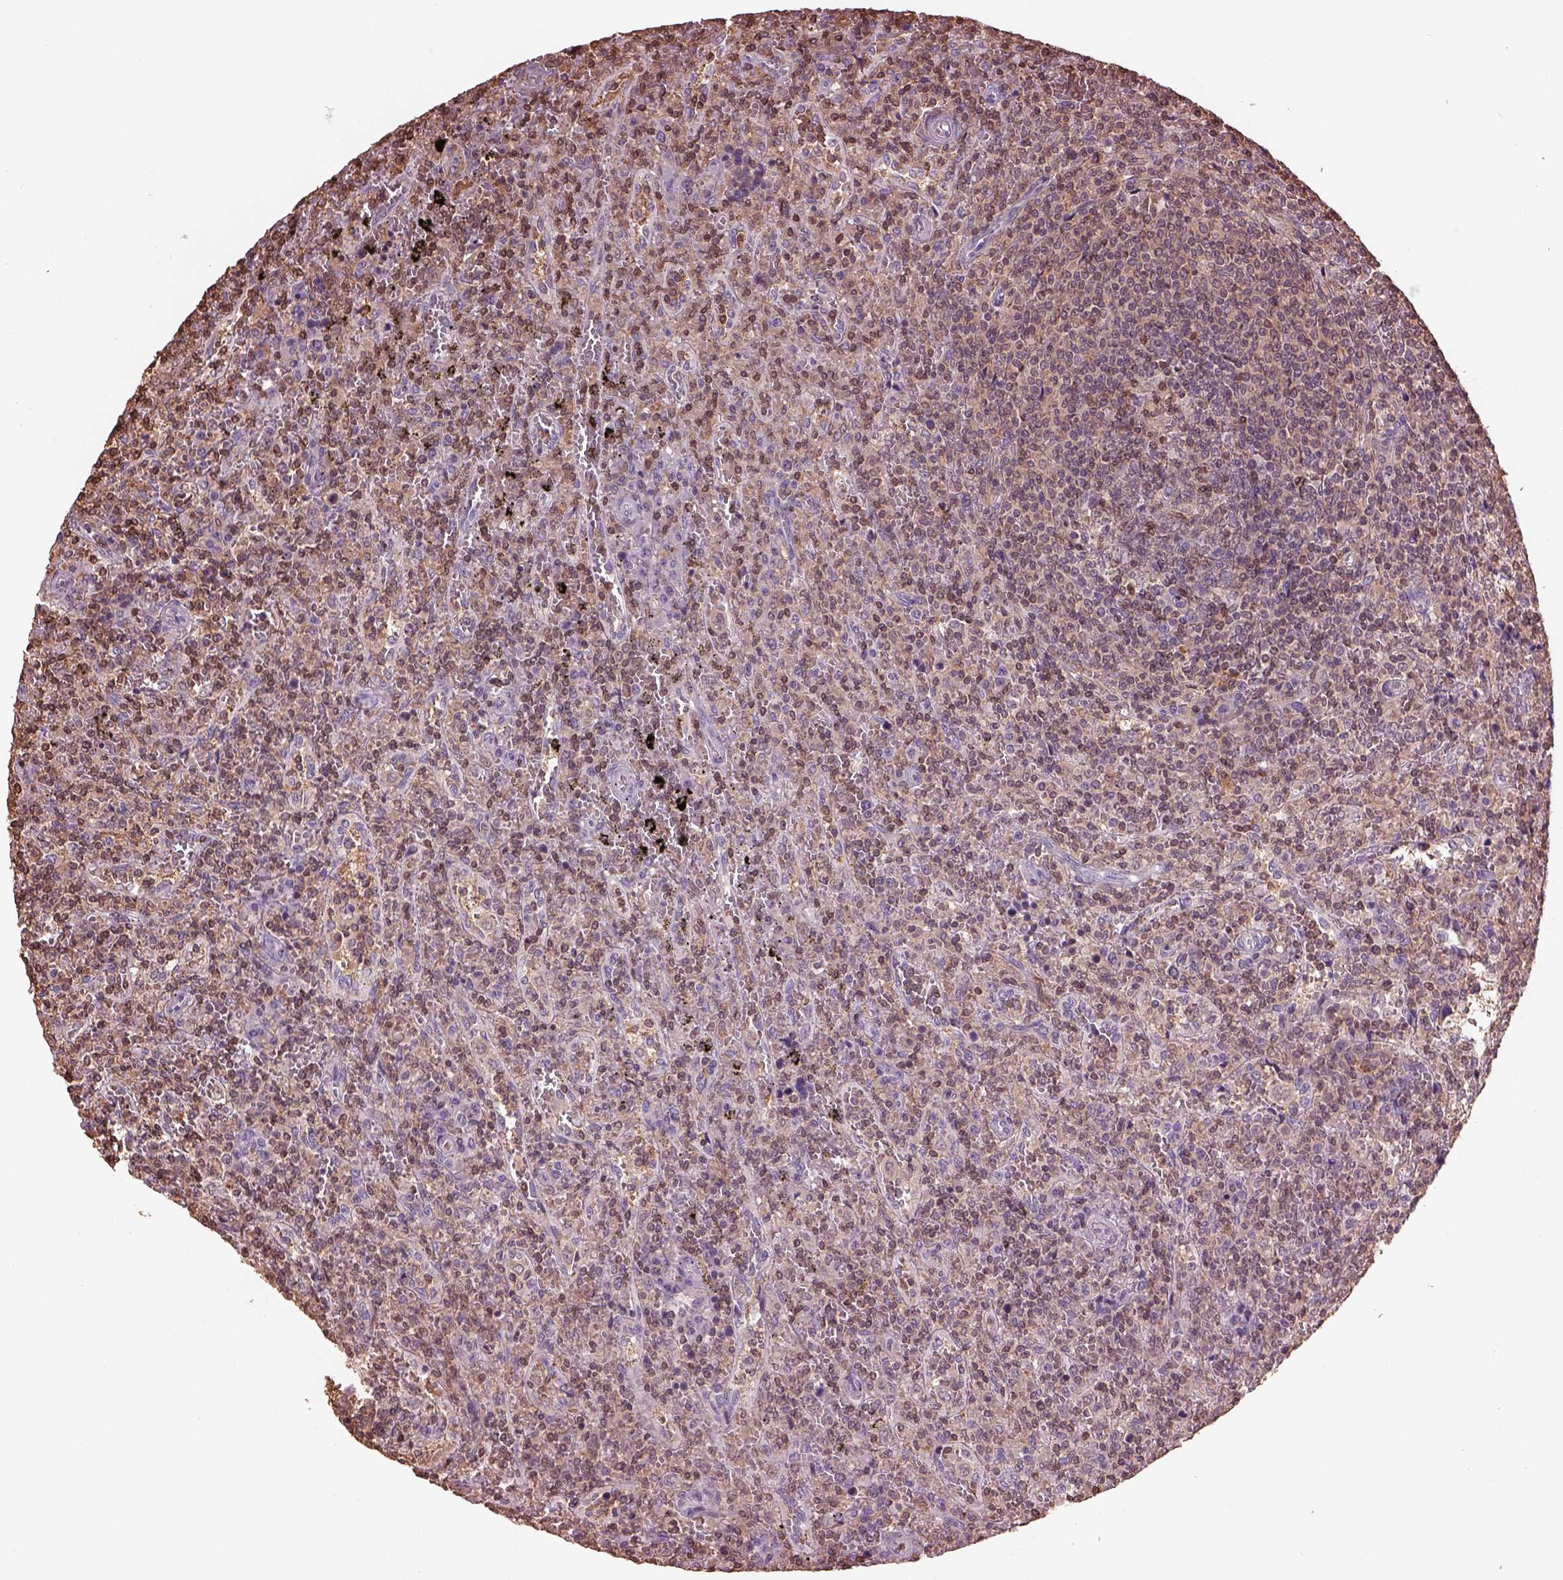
{"staining": {"intensity": "weak", "quantity": "25%-75%", "location": "cytoplasmic/membranous"}, "tissue": "lymphoma", "cell_type": "Tumor cells", "image_type": "cancer", "snomed": [{"axis": "morphology", "description": "Malignant lymphoma, non-Hodgkin's type, Low grade"}, {"axis": "topography", "description": "Spleen"}], "caption": "Immunohistochemical staining of lymphoma exhibits weak cytoplasmic/membranous protein expression in about 25%-75% of tumor cells.", "gene": "IL31RA", "patient": {"sex": "male", "age": 62}}